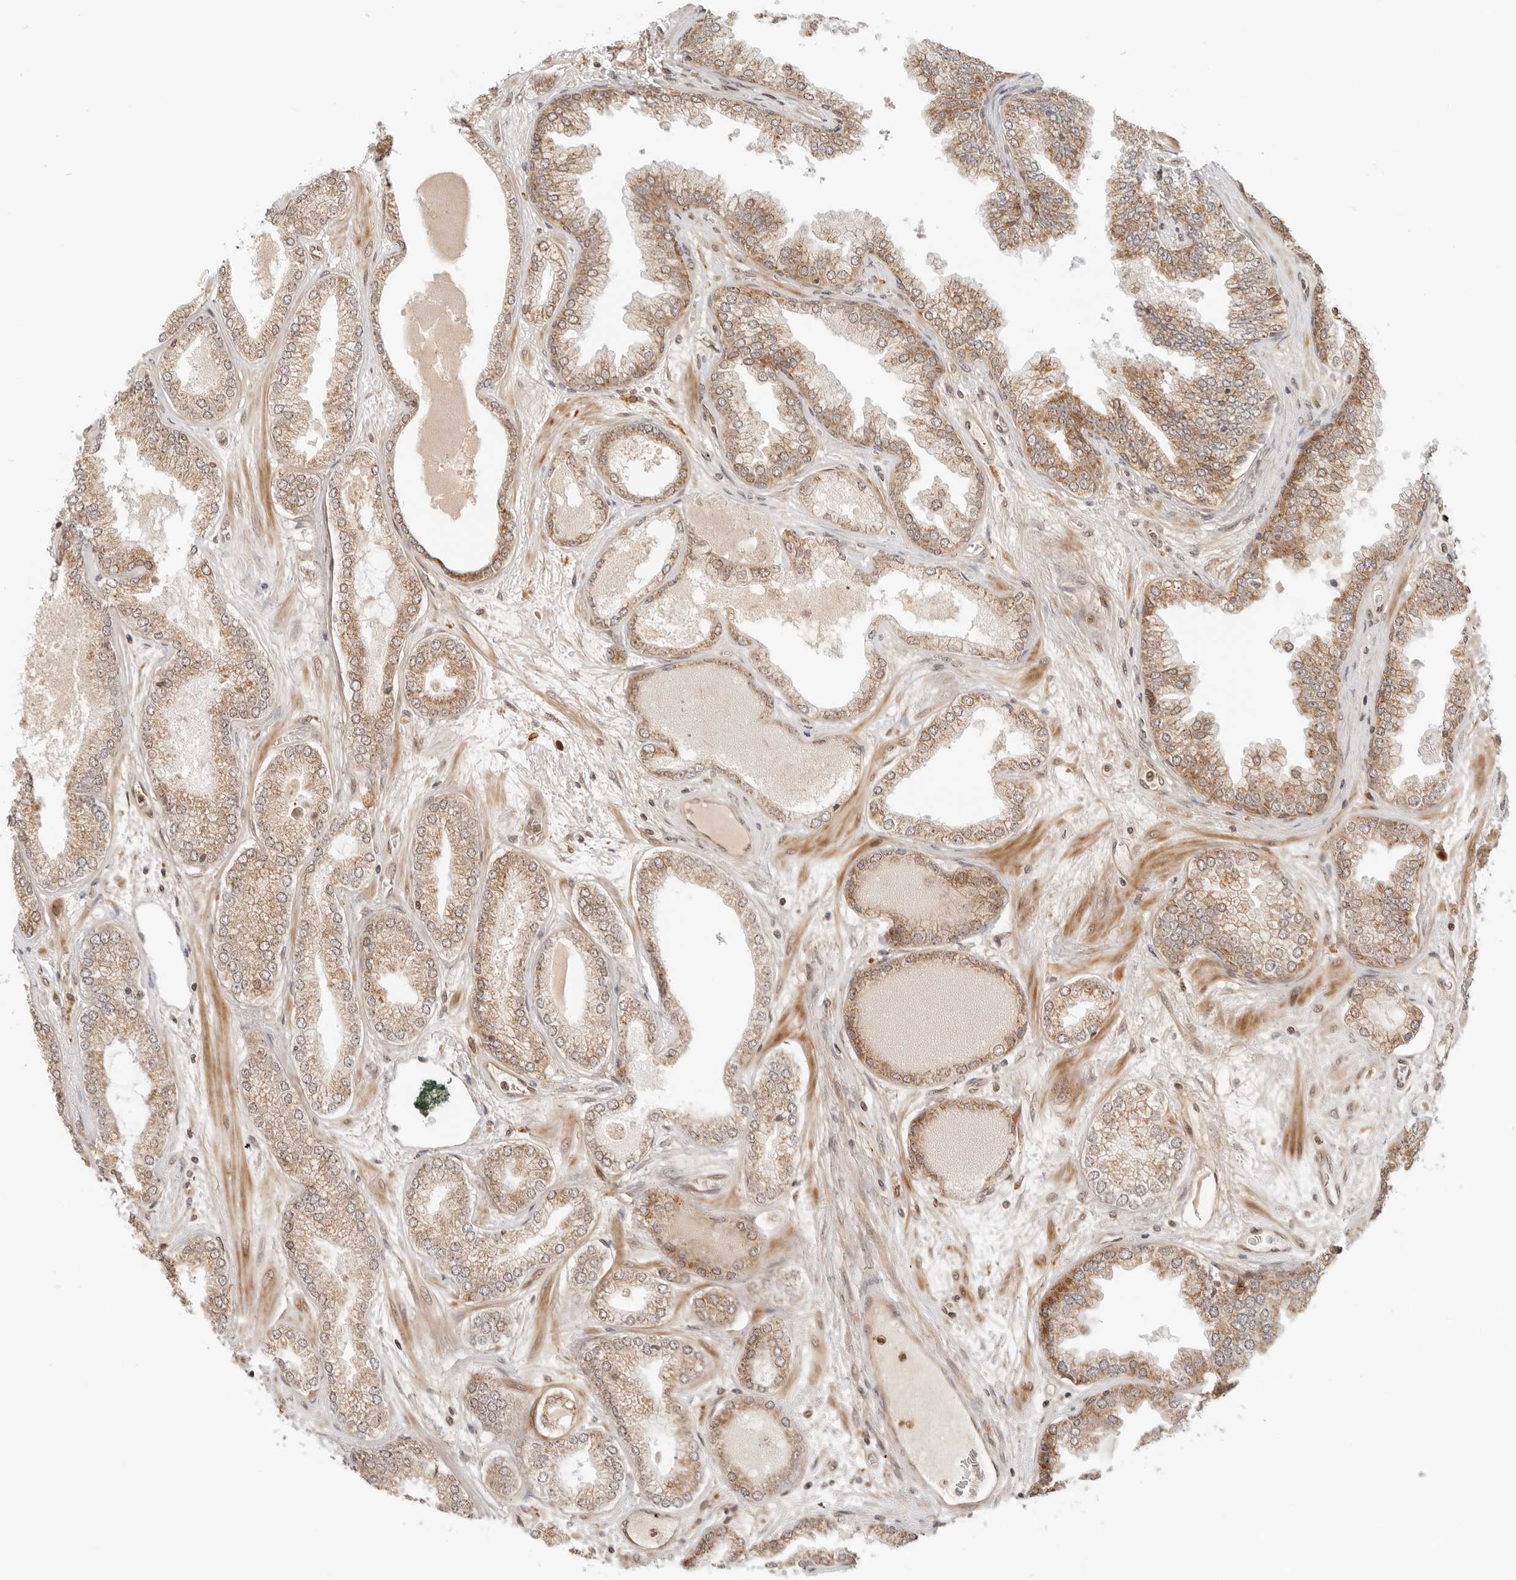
{"staining": {"intensity": "moderate", "quantity": ">75%", "location": "cytoplasmic/membranous"}, "tissue": "prostate cancer", "cell_type": "Tumor cells", "image_type": "cancer", "snomed": [{"axis": "morphology", "description": "Adenocarcinoma, High grade"}, {"axis": "topography", "description": "Prostate"}], "caption": "Tumor cells show medium levels of moderate cytoplasmic/membranous staining in approximately >75% of cells in human prostate cancer.", "gene": "RC3H1", "patient": {"sex": "male", "age": 58}}